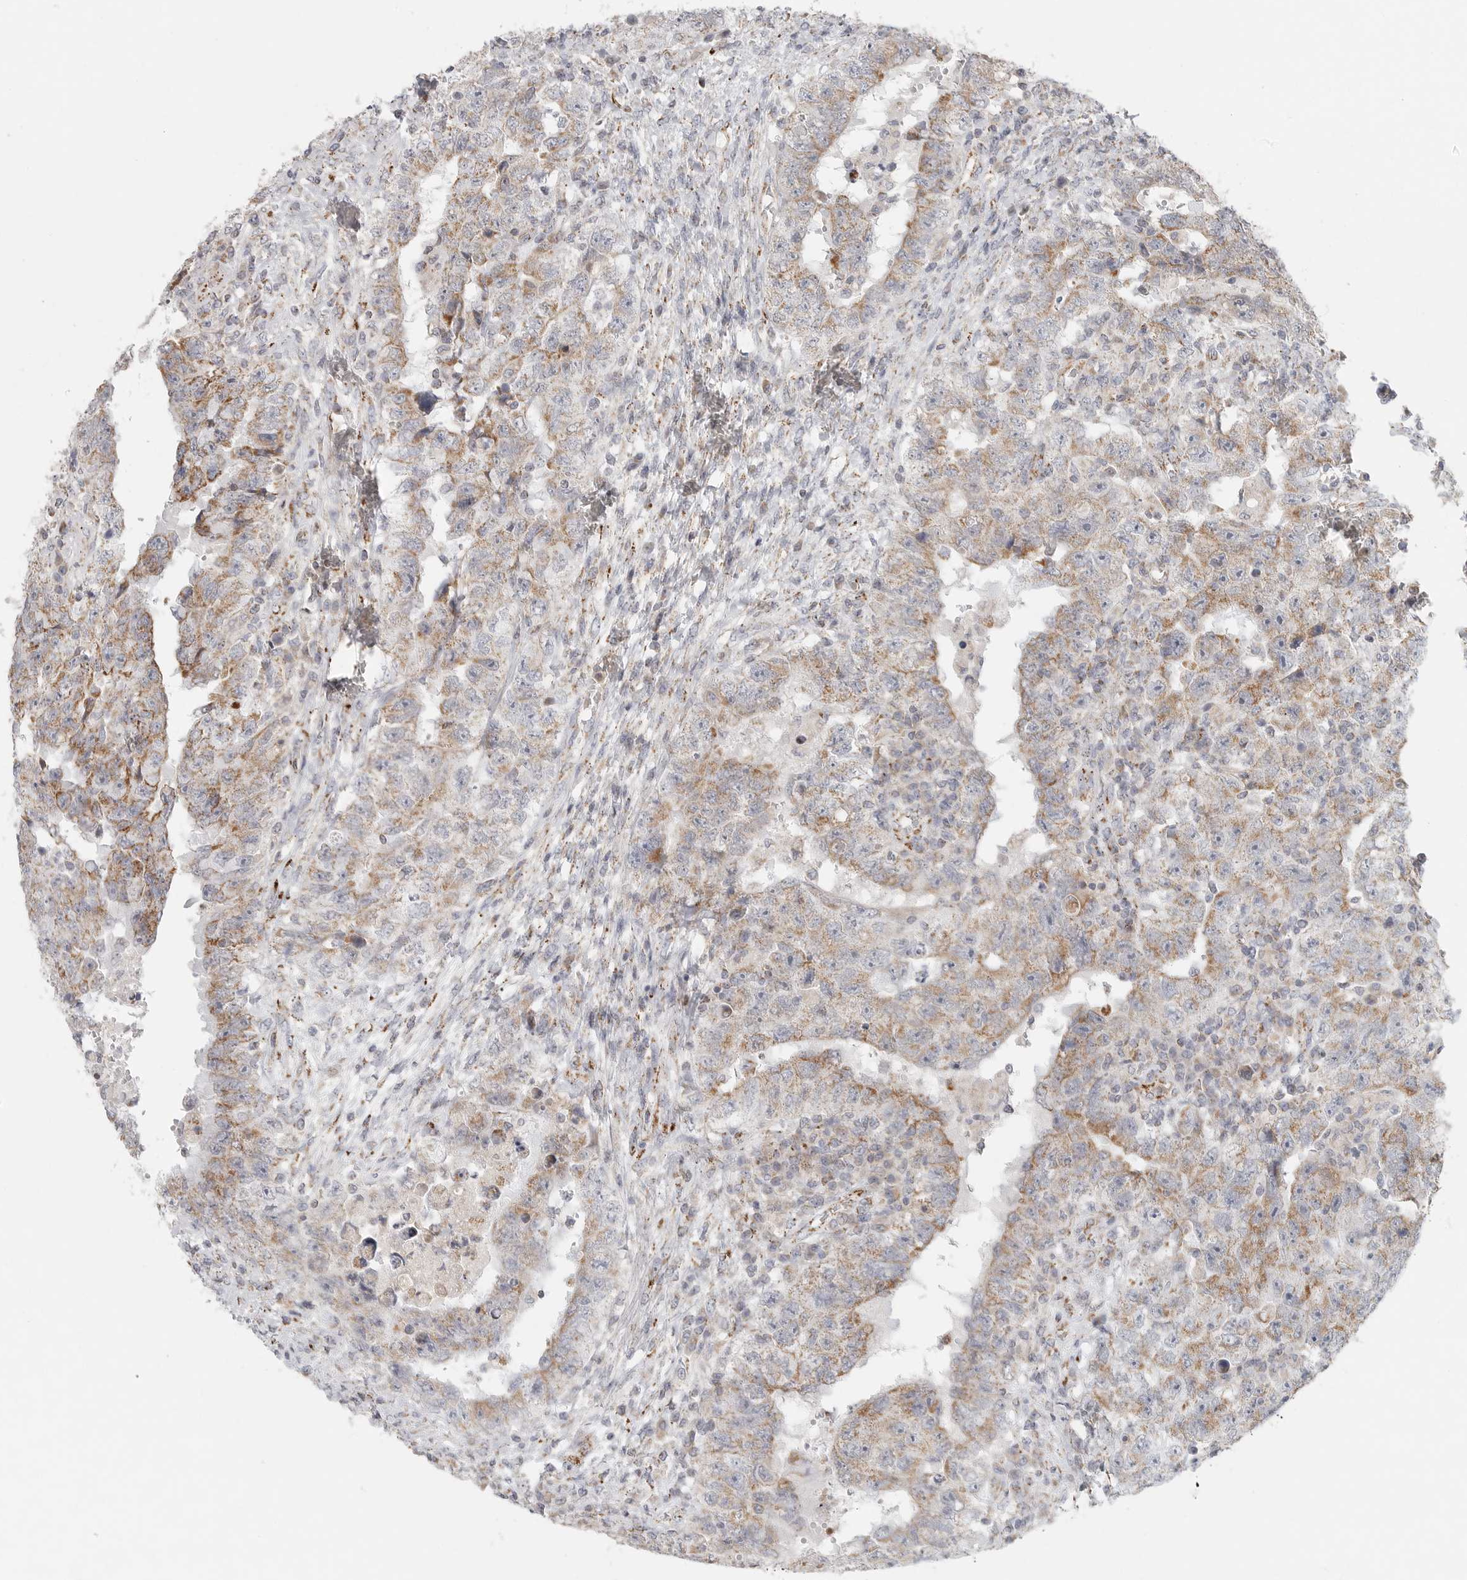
{"staining": {"intensity": "moderate", "quantity": ">75%", "location": "cytoplasmic/membranous"}, "tissue": "testis cancer", "cell_type": "Tumor cells", "image_type": "cancer", "snomed": [{"axis": "morphology", "description": "Carcinoma, Embryonal, NOS"}, {"axis": "topography", "description": "Testis"}], "caption": "A high-resolution histopathology image shows immunohistochemistry staining of testis cancer, which demonstrates moderate cytoplasmic/membranous staining in about >75% of tumor cells.", "gene": "SLC25A26", "patient": {"sex": "male", "age": 26}}